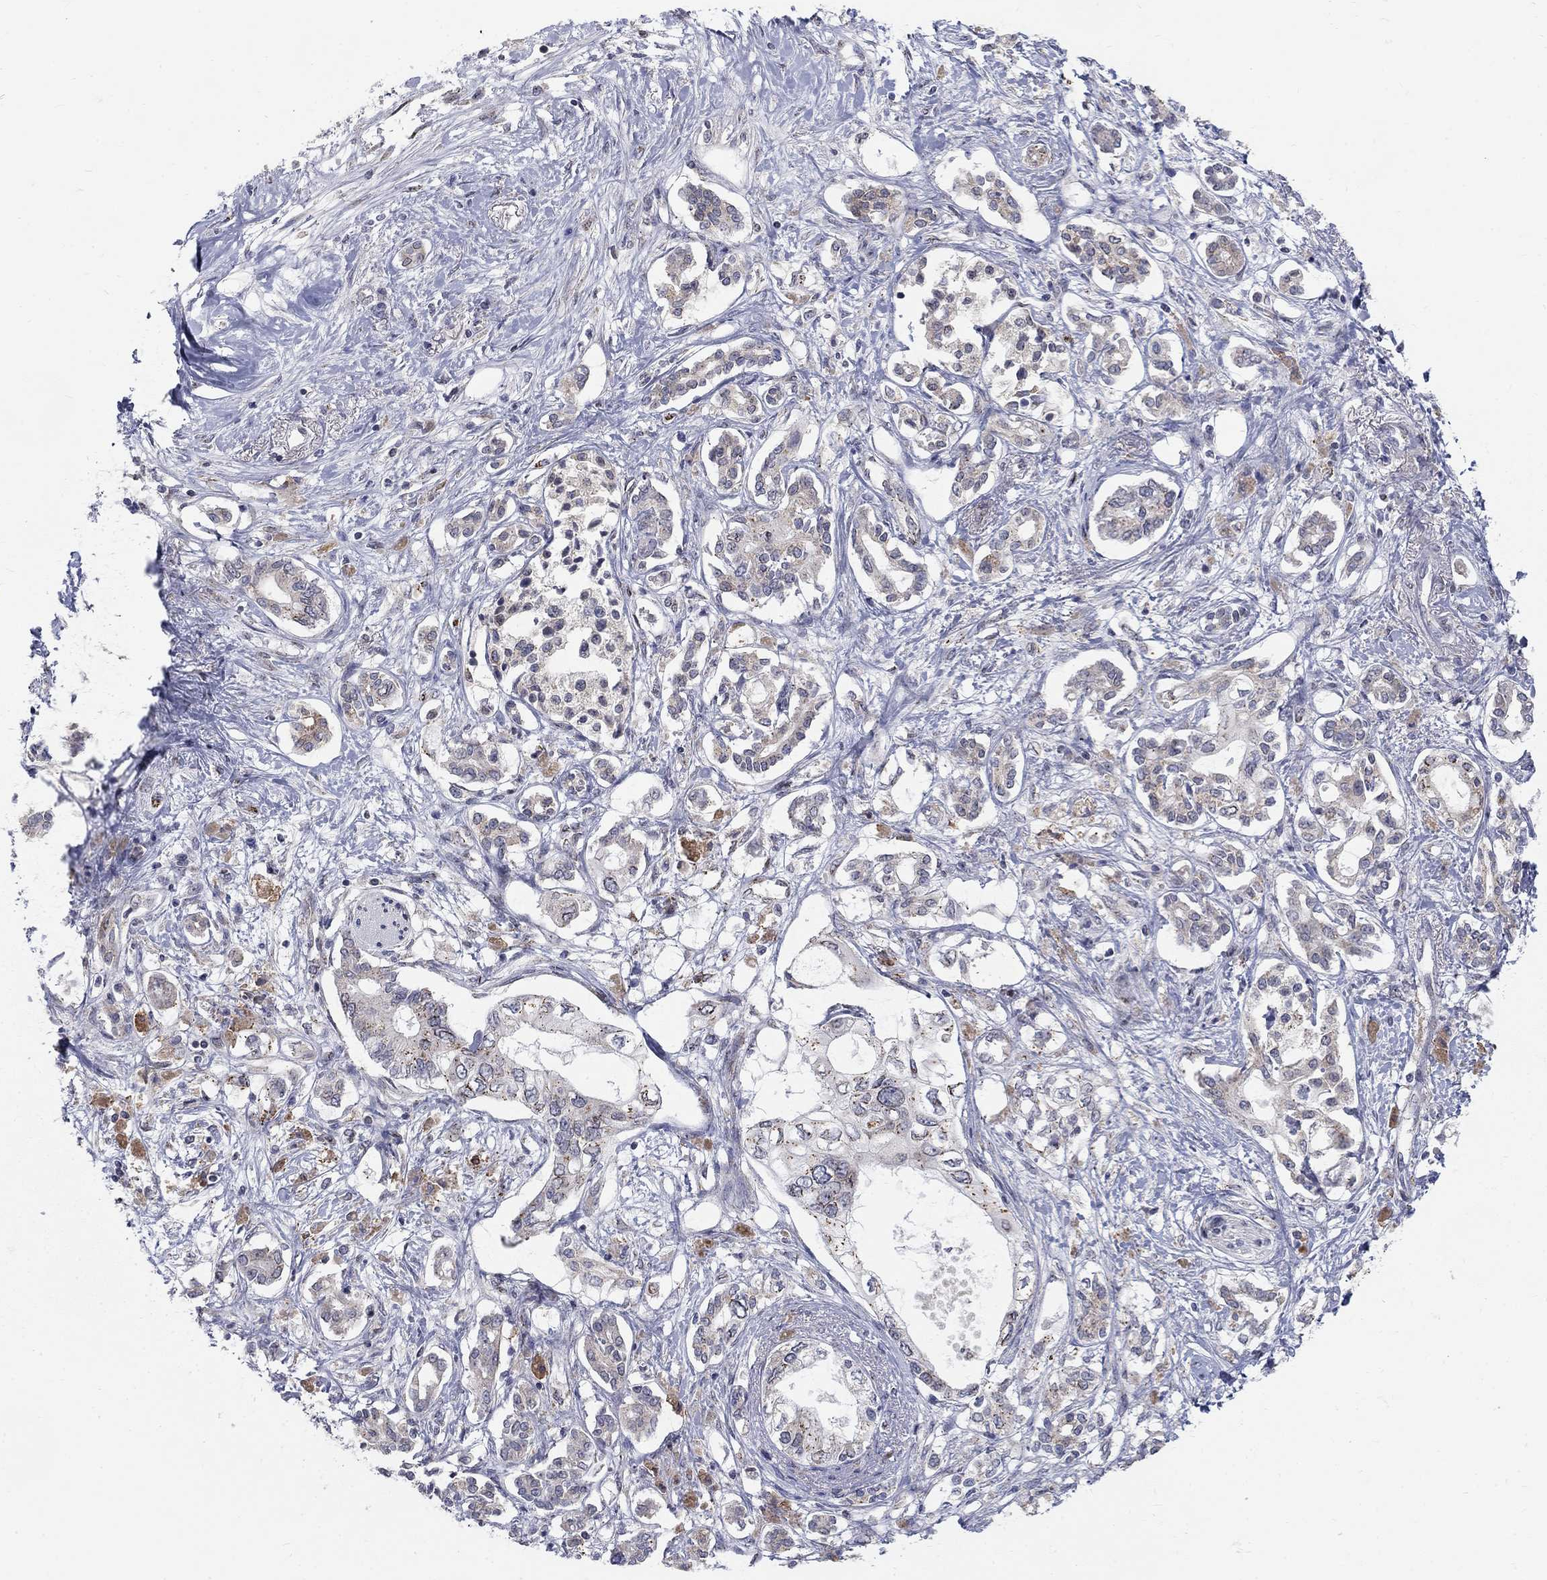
{"staining": {"intensity": "moderate", "quantity": "<25%", "location": "cytoplasmic/membranous"}, "tissue": "pancreatic cancer", "cell_type": "Tumor cells", "image_type": "cancer", "snomed": [{"axis": "morphology", "description": "Adenocarcinoma, NOS"}, {"axis": "topography", "description": "Pancreas"}], "caption": "IHC histopathology image of neoplastic tissue: adenocarcinoma (pancreatic) stained using immunohistochemistry shows low levels of moderate protein expression localized specifically in the cytoplasmic/membranous of tumor cells, appearing as a cytoplasmic/membranous brown color.", "gene": "PANK3", "patient": {"sex": "female", "age": 63}}